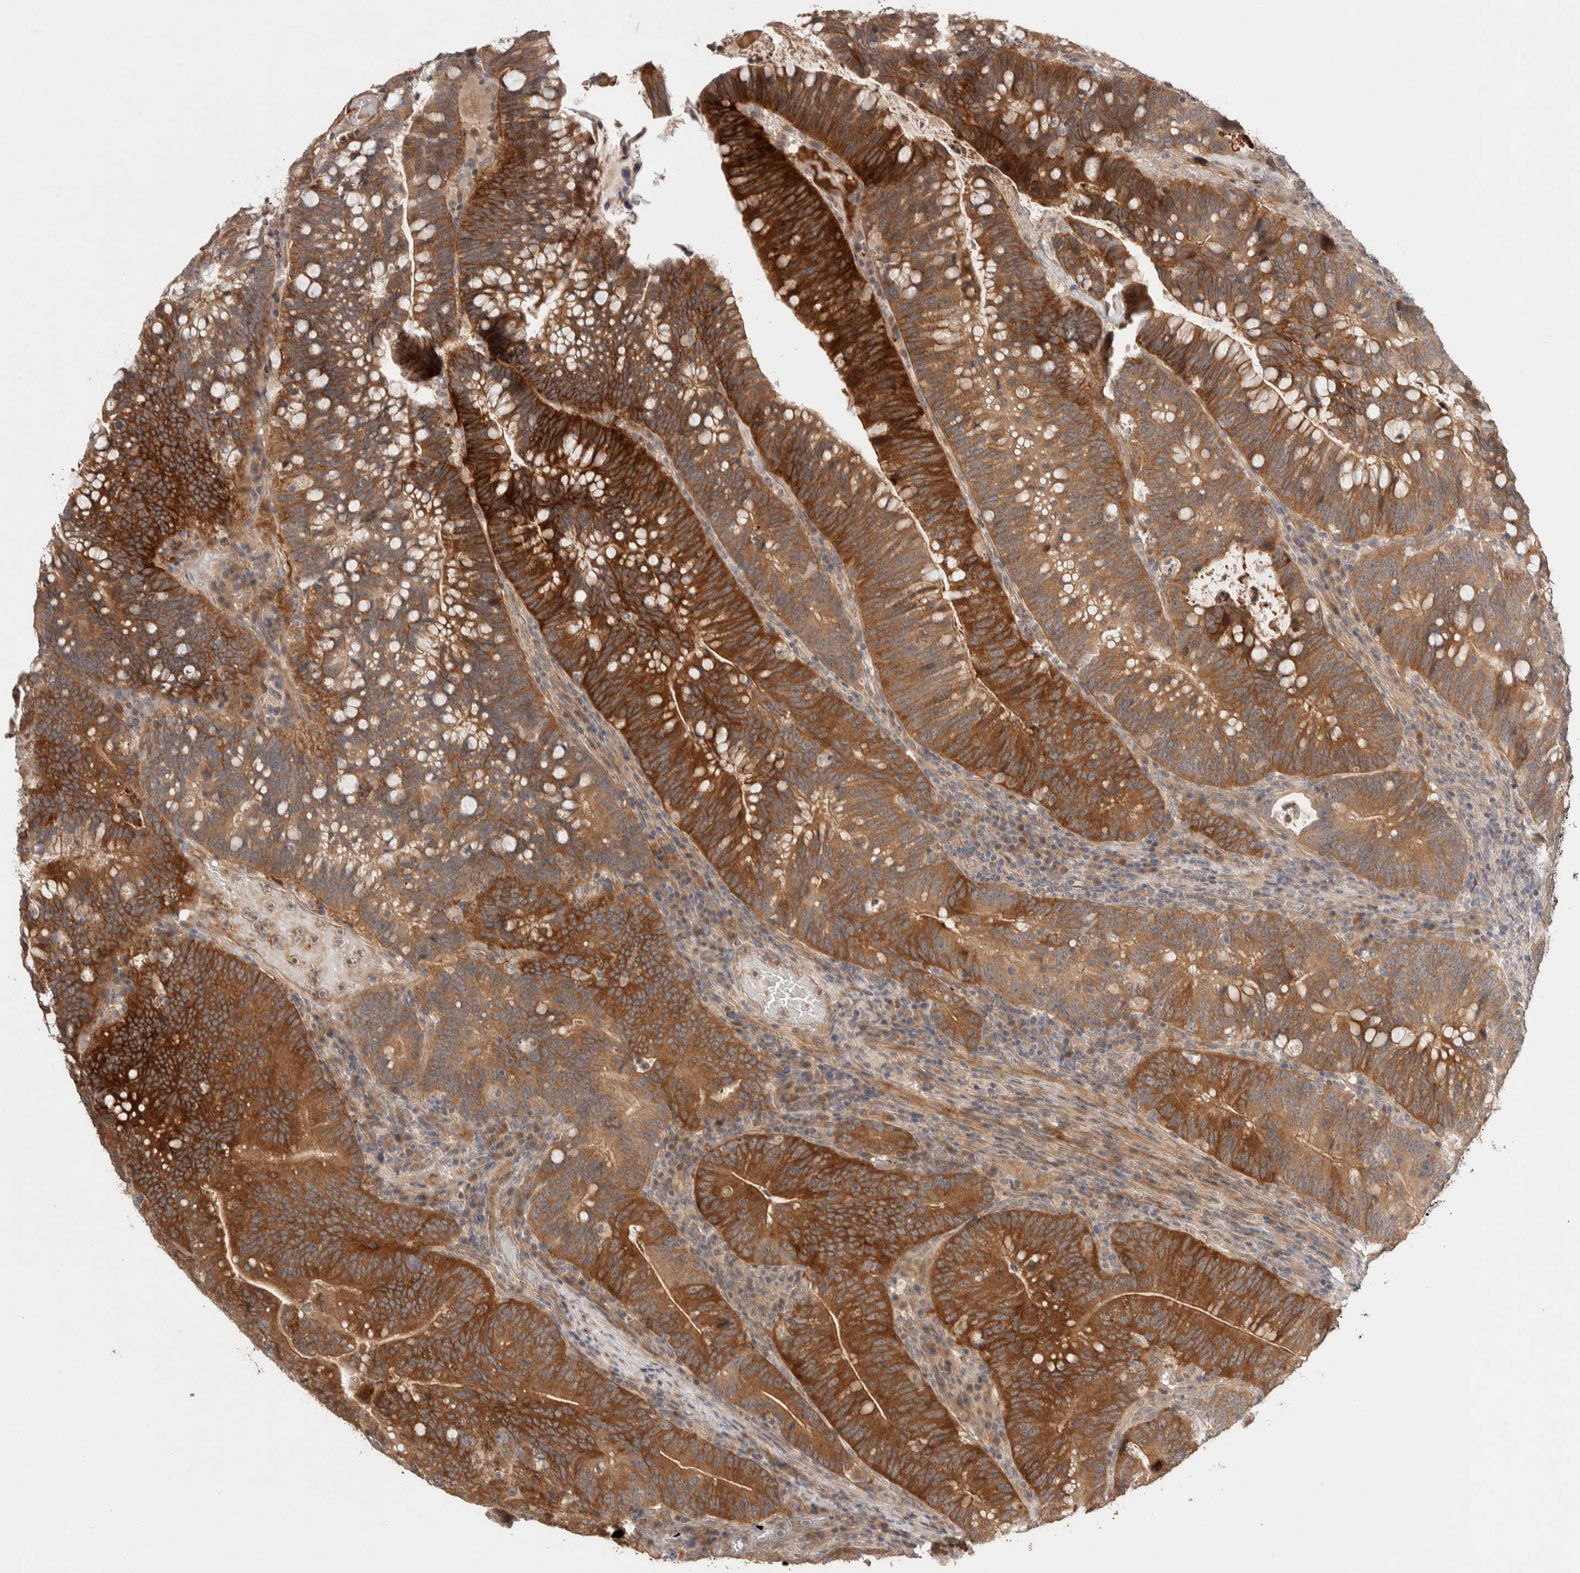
{"staining": {"intensity": "strong", "quantity": ">75%", "location": "cytoplasmic/membranous"}, "tissue": "colorectal cancer", "cell_type": "Tumor cells", "image_type": "cancer", "snomed": [{"axis": "morphology", "description": "Adenocarcinoma, NOS"}, {"axis": "topography", "description": "Colon"}], "caption": "Immunohistochemistry of human colorectal cancer (adenocarcinoma) reveals high levels of strong cytoplasmic/membranous expression in about >75% of tumor cells.", "gene": "CASK", "patient": {"sex": "female", "age": 66}}